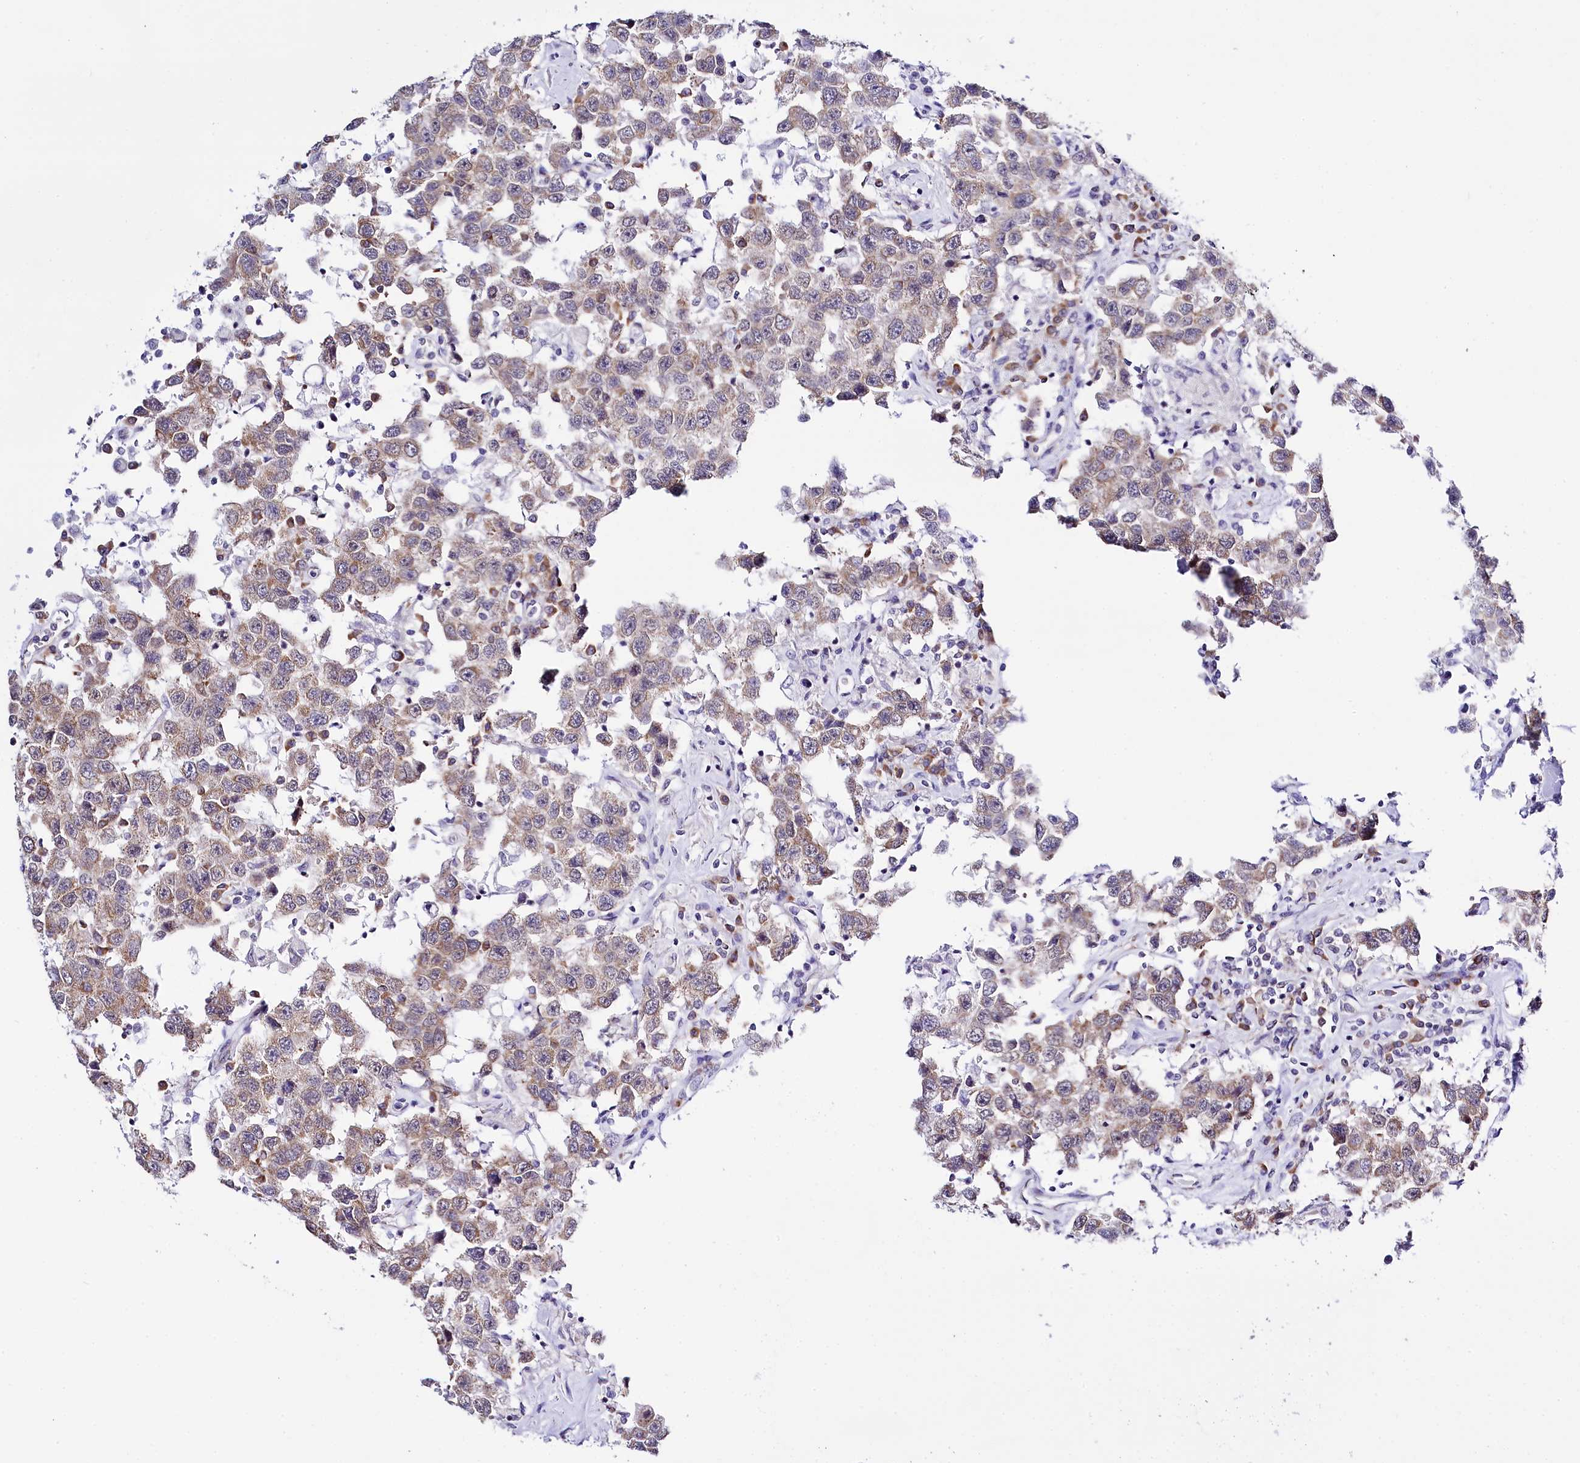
{"staining": {"intensity": "weak", "quantity": ">75%", "location": "cytoplasmic/membranous"}, "tissue": "testis cancer", "cell_type": "Tumor cells", "image_type": "cancer", "snomed": [{"axis": "morphology", "description": "Seminoma, NOS"}, {"axis": "topography", "description": "Testis"}], "caption": "Testis seminoma was stained to show a protein in brown. There is low levels of weak cytoplasmic/membranous staining in about >75% of tumor cells.", "gene": "SPATS2", "patient": {"sex": "male", "age": 41}}